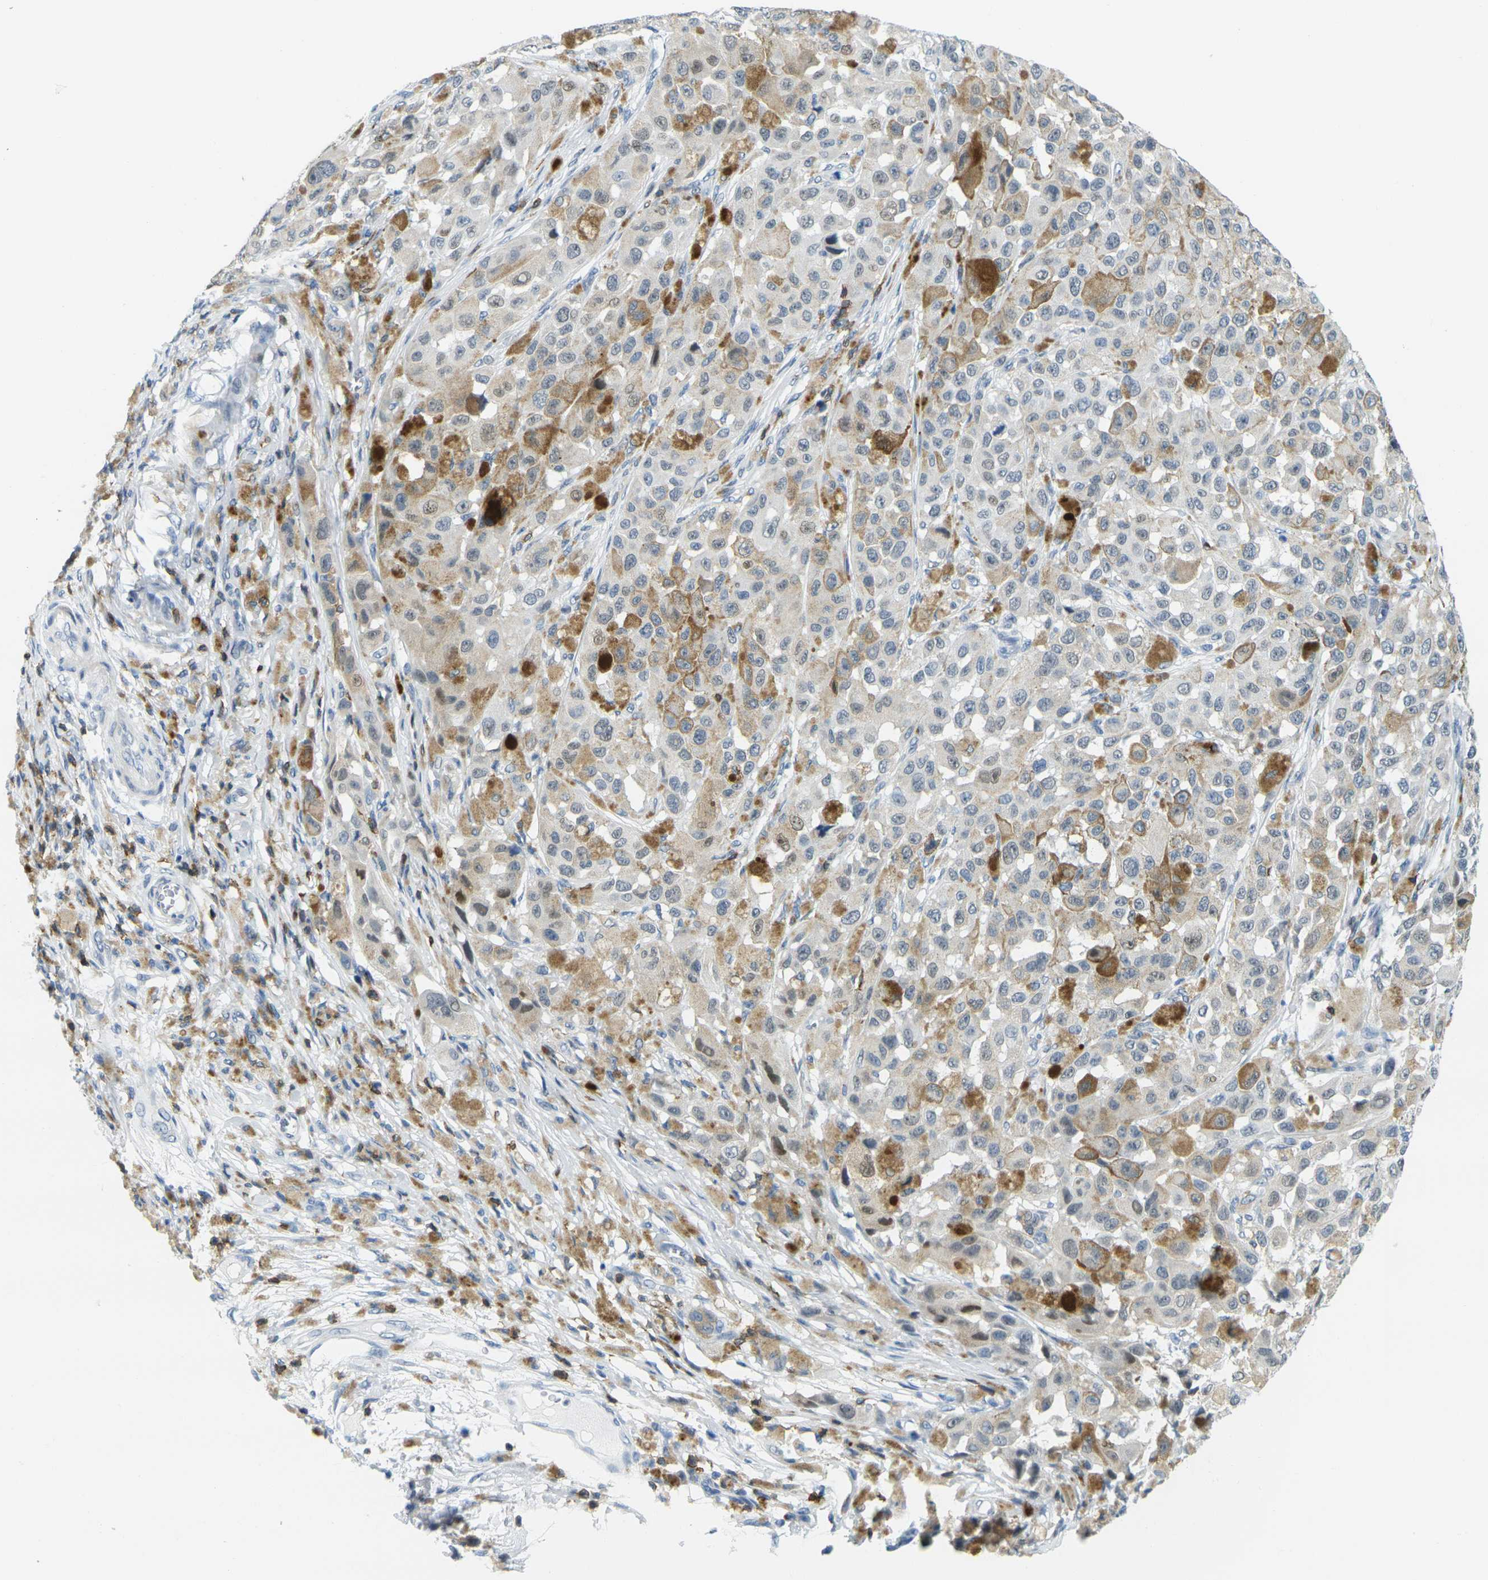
{"staining": {"intensity": "negative", "quantity": "none", "location": "none"}, "tissue": "melanoma", "cell_type": "Tumor cells", "image_type": "cancer", "snomed": [{"axis": "morphology", "description": "Malignant melanoma, NOS"}, {"axis": "topography", "description": "Skin"}], "caption": "The histopathology image reveals no significant staining in tumor cells of malignant melanoma. Brightfield microscopy of immunohistochemistry (IHC) stained with DAB (brown) and hematoxylin (blue), captured at high magnification.", "gene": "CD3D", "patient": {"sex": "female", "age": 46}}